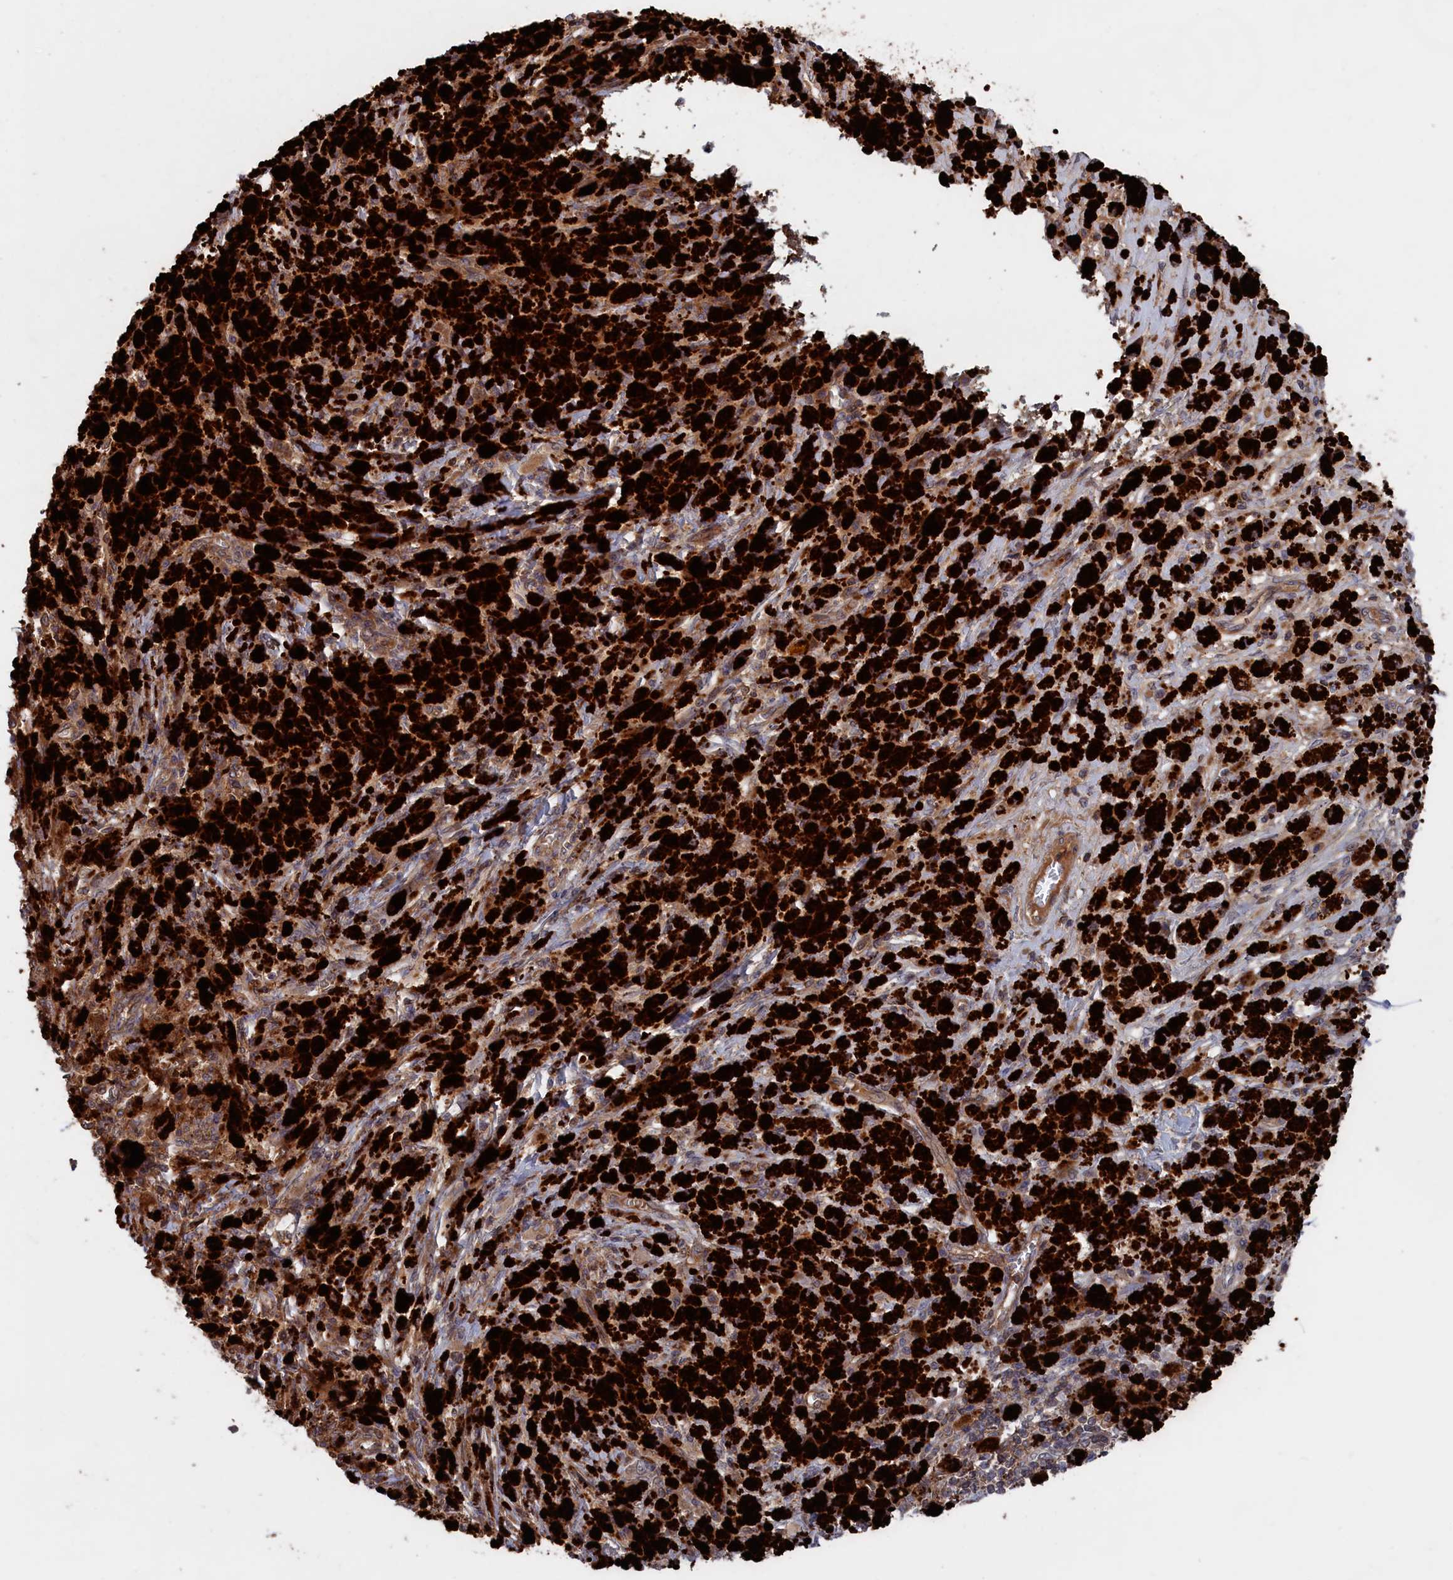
{"staining": {"intensity": "weak", "quantity": "<25%", "location": "cytoplasmic/membranous"}, "tissue": "melanoma", "cell_type": "Tumor cells", "image_type": "cancer", "snomed": [{"axis": "morphology", "description": "Malignant melanoma, NOS"}, {"axis": "topography", "description": "Skin"}], "caption": "Human melanoma stained for a protein using immunohistochemistry (IHC) shows no positivity in tumor cells.", "gene": "PLA2G15", "patient": {"sex": "female", "age": 52}}